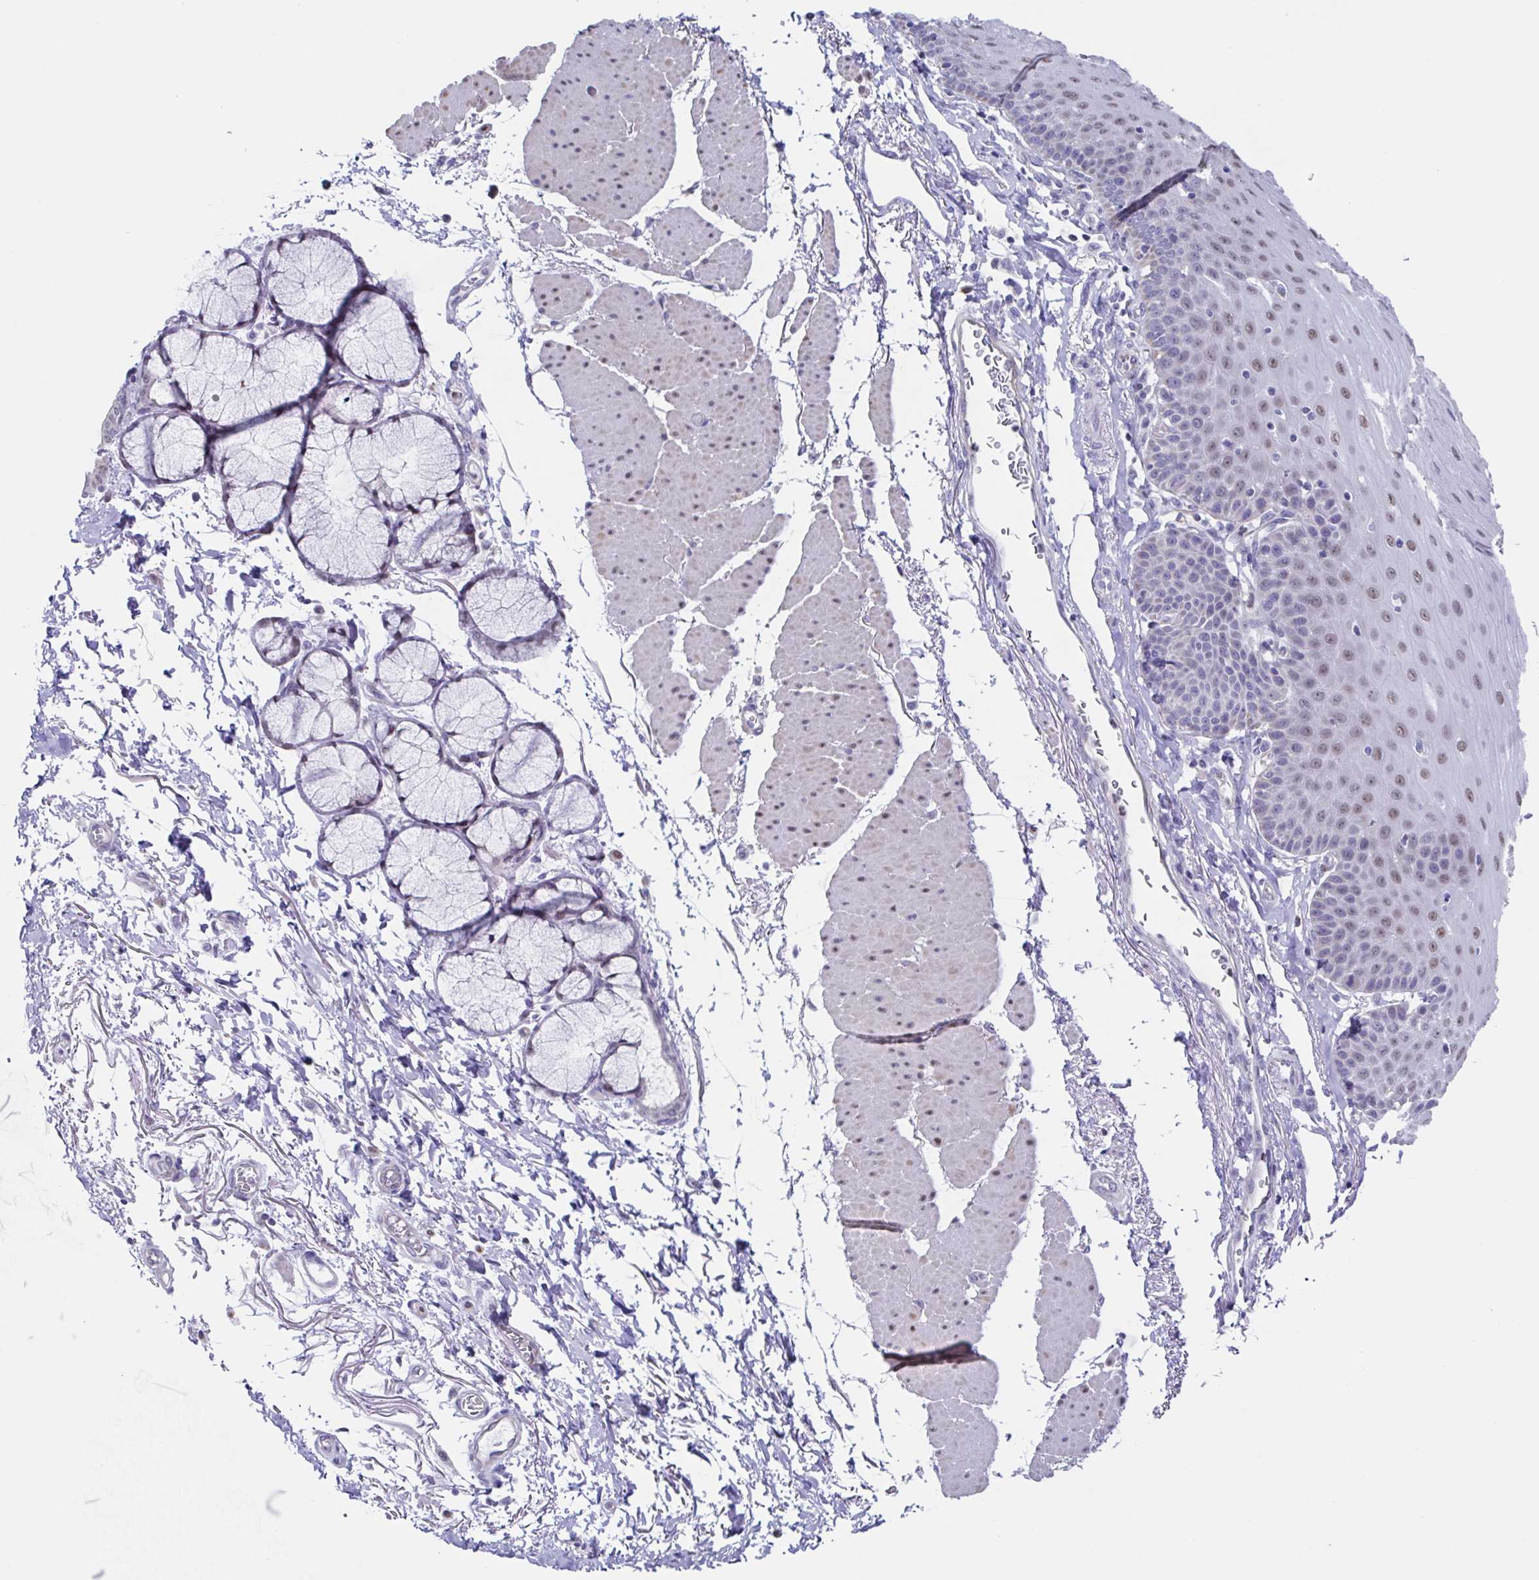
{"staining": {"intensity": "weak", "quantity": "<25%", "location": "nuclear"}, "tissue": "esophagus", "cell_type": "Squamous epithelial cells", "image_type": "normal", "snomed": [{"axis": "morphology", "description": "Normal tissue, NOS"}, {"axis": "topography", "description": "Esophagus"}], "caption": "Immunohistochemistry histopathology image of normal esophagus stained for a protein (brown), which shows no expression in squamous epithelial cells.", "gene": "PBOV1", "patient": {"sex": "female", "age": 81}}